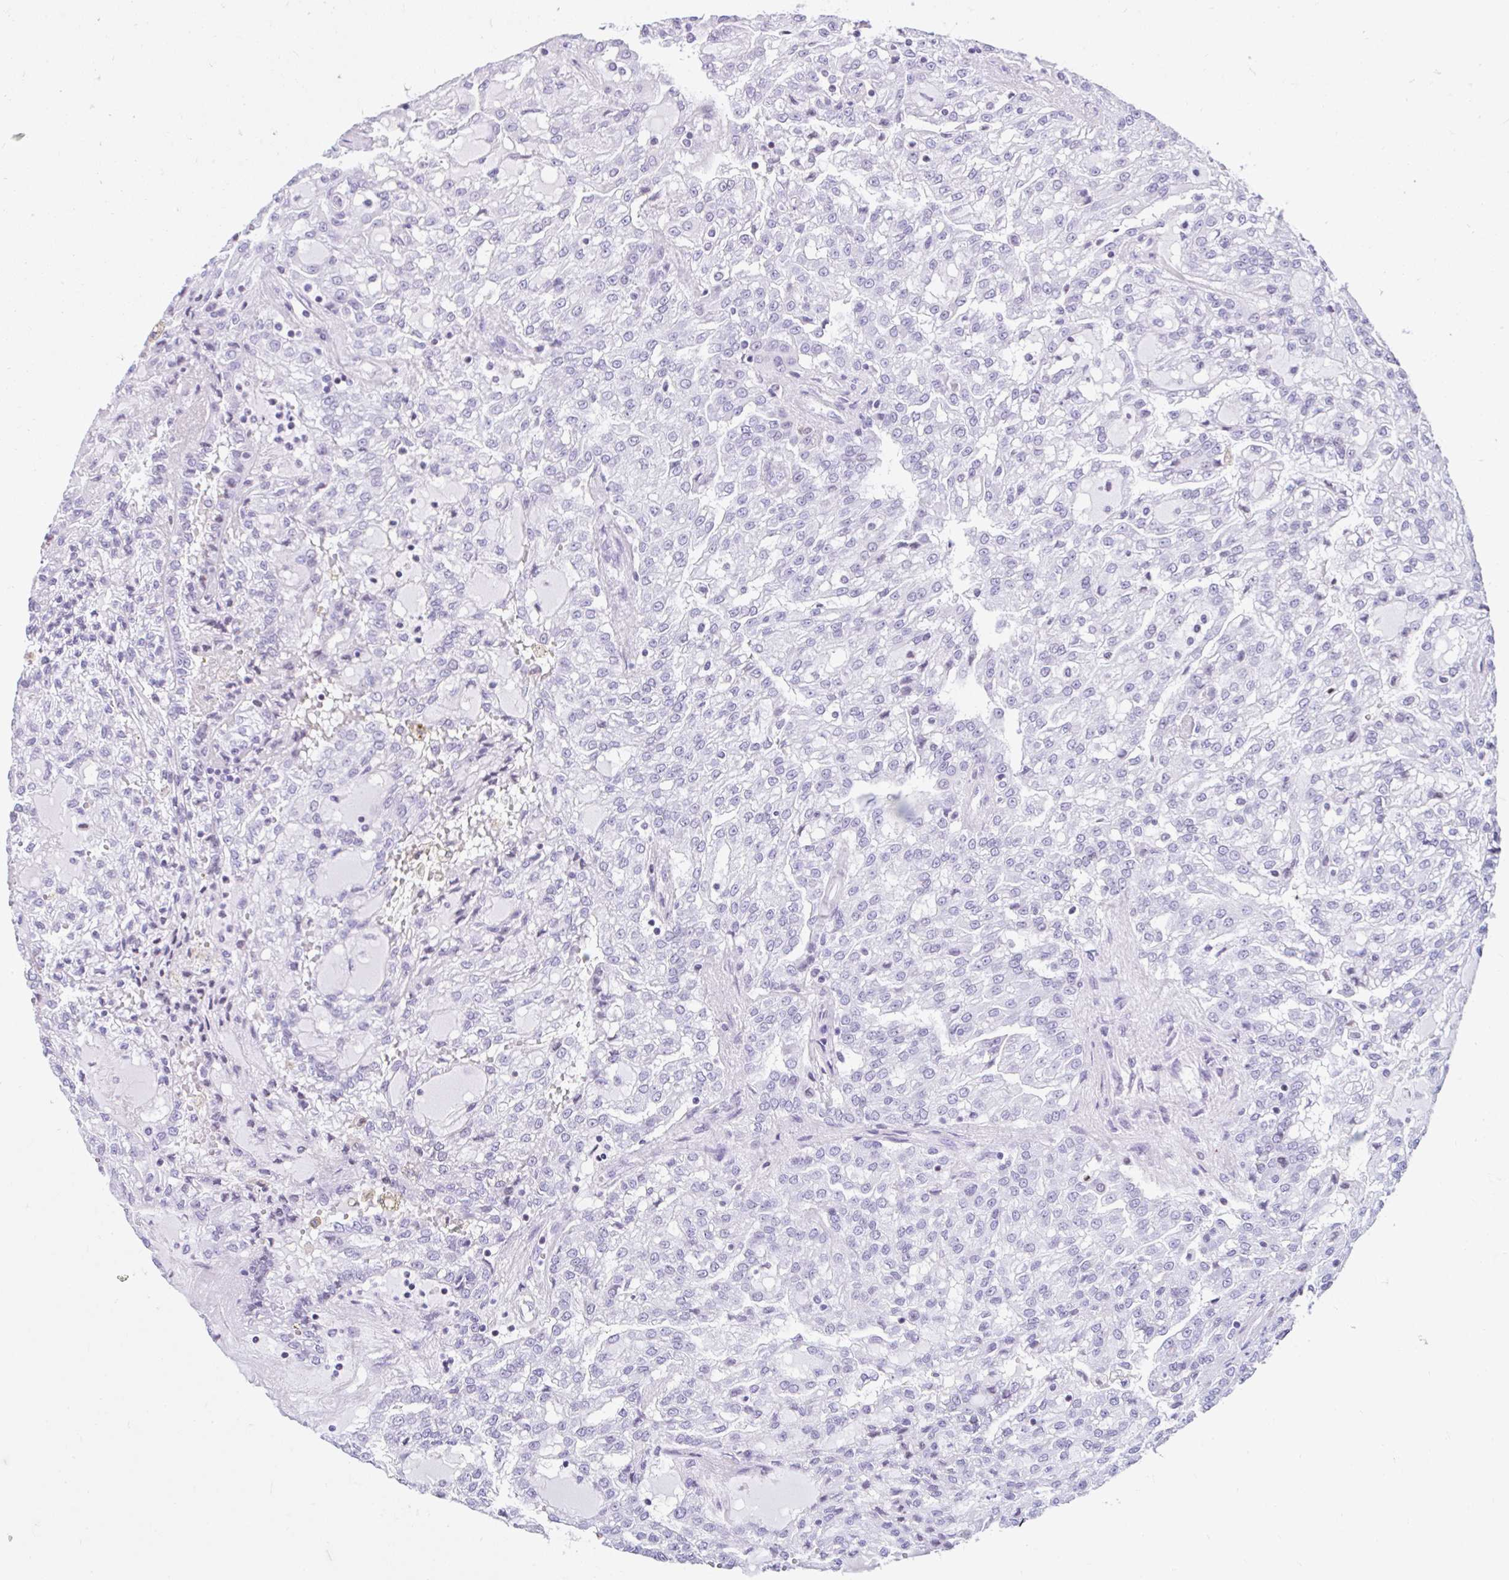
{"staining": {"intensity": "negative", "quantity": "none", "location": "none"}, "tissue": "renal cancer", "cell_type": "Tumor cells", "image_type": "cancer", "snomed": [{"axis": "morphology", "description": "Adenocarcinoma, NOS"}, {"axis": "topography", "description": "Kidney"}], "caption": "This micrograph is of renal adenocarcinoma stained with immunohistochemistry to label a protein in brown with the nuclei are counter-stained blue. There is no expression in tumor cells. (Stains: DAB immunohistochemistry (IHC) with hematoxylin counter stain, Microscopy: brightfield microscopy at high magnification).", "gene": "KRT27", "patient": {"sex": "male", "age": 63}}